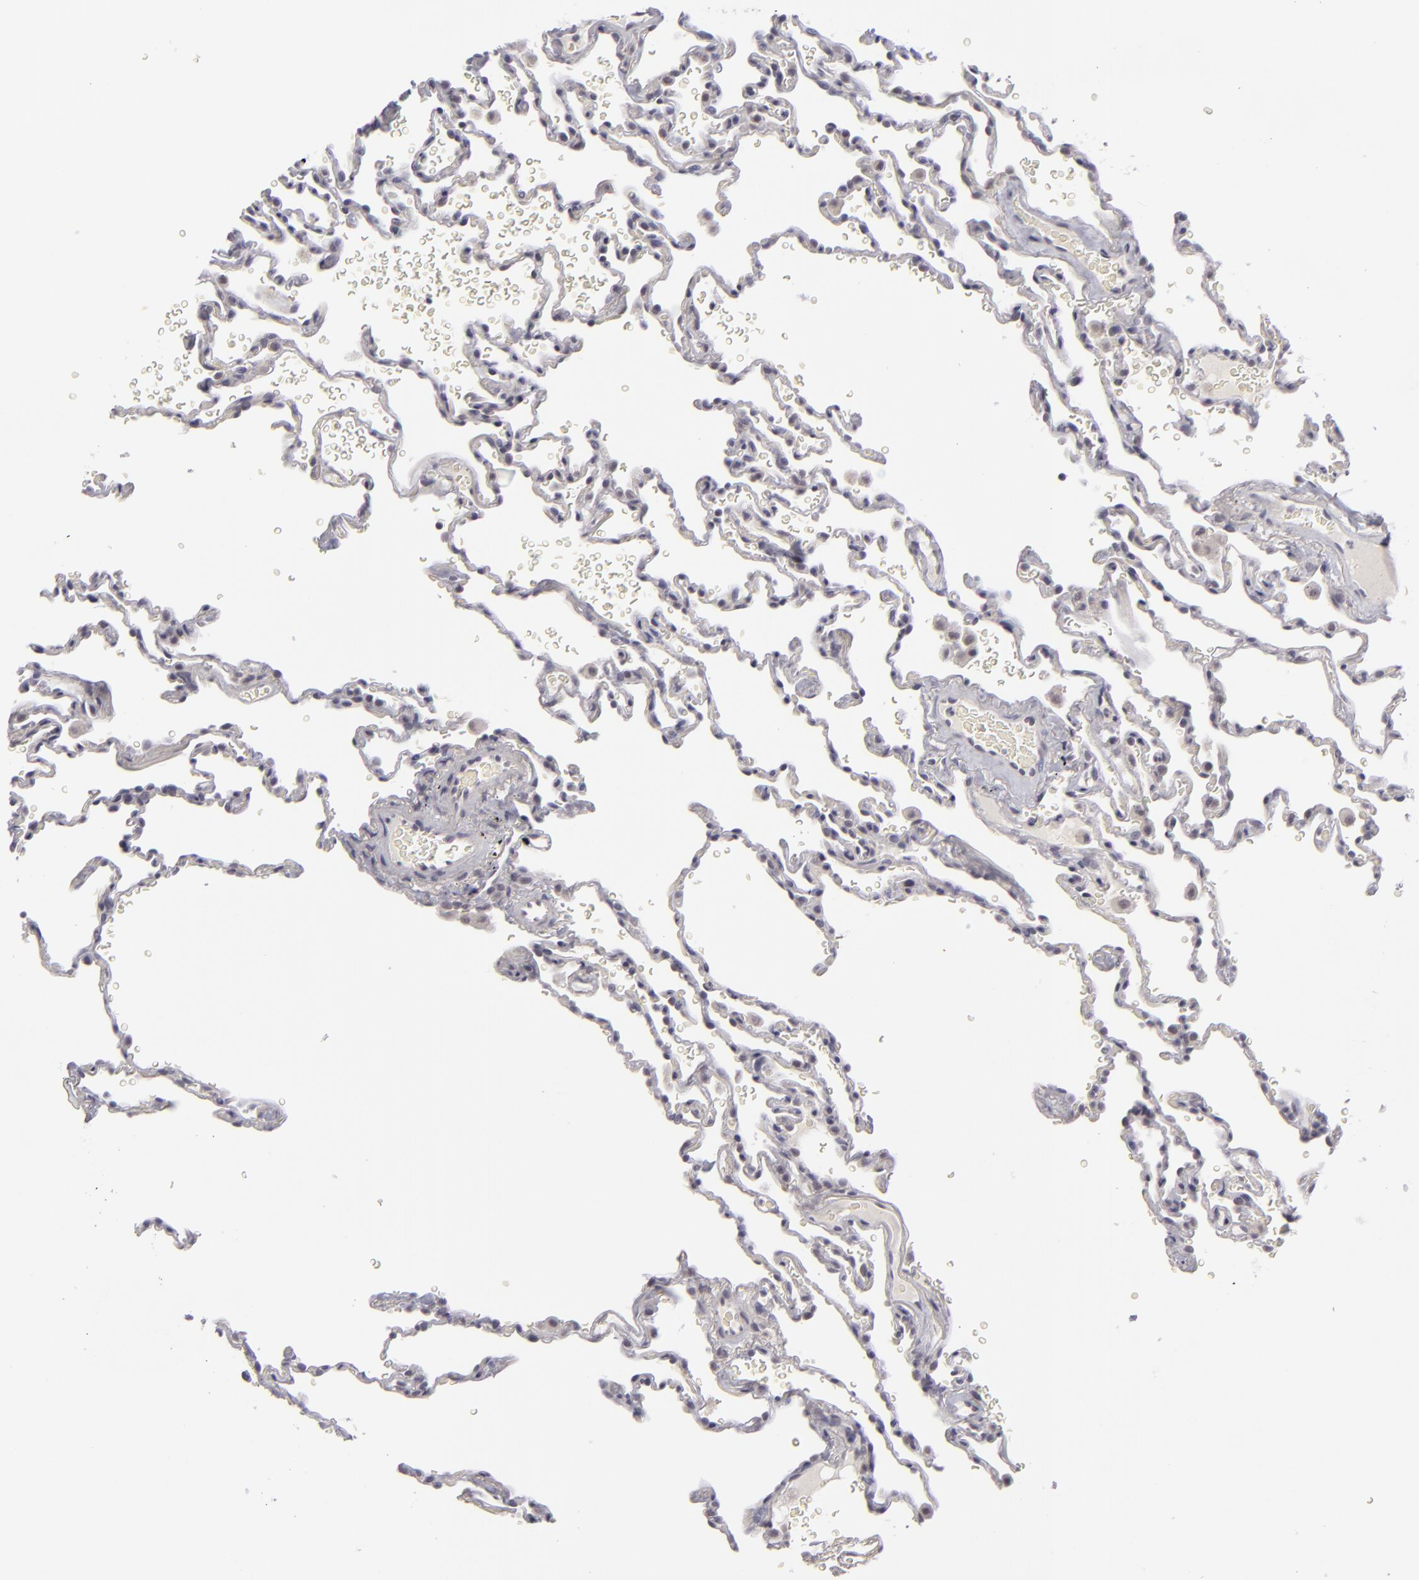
{"staining": {"intensity": "negative", "quantity": "none", "location": "none"}, "tissue": "lung", "cell_type": "Alveolar cells", "image_type": "normal", "snomed": [{"axis": "morphology", "description": "Normal tissue, NOS"}, {"axis": "topography", "description": "Lung"}], "caption": "A photomicrograph of lung stained for a protein demonstrates no brown staining in alveolar cells. (Stains: DAB IHC with hematoxylin counter stain, Microscopy: brightfield microscopy at high magnification).", "gene": "DLG3", "patient": {"sex": "male", "age": 59}}